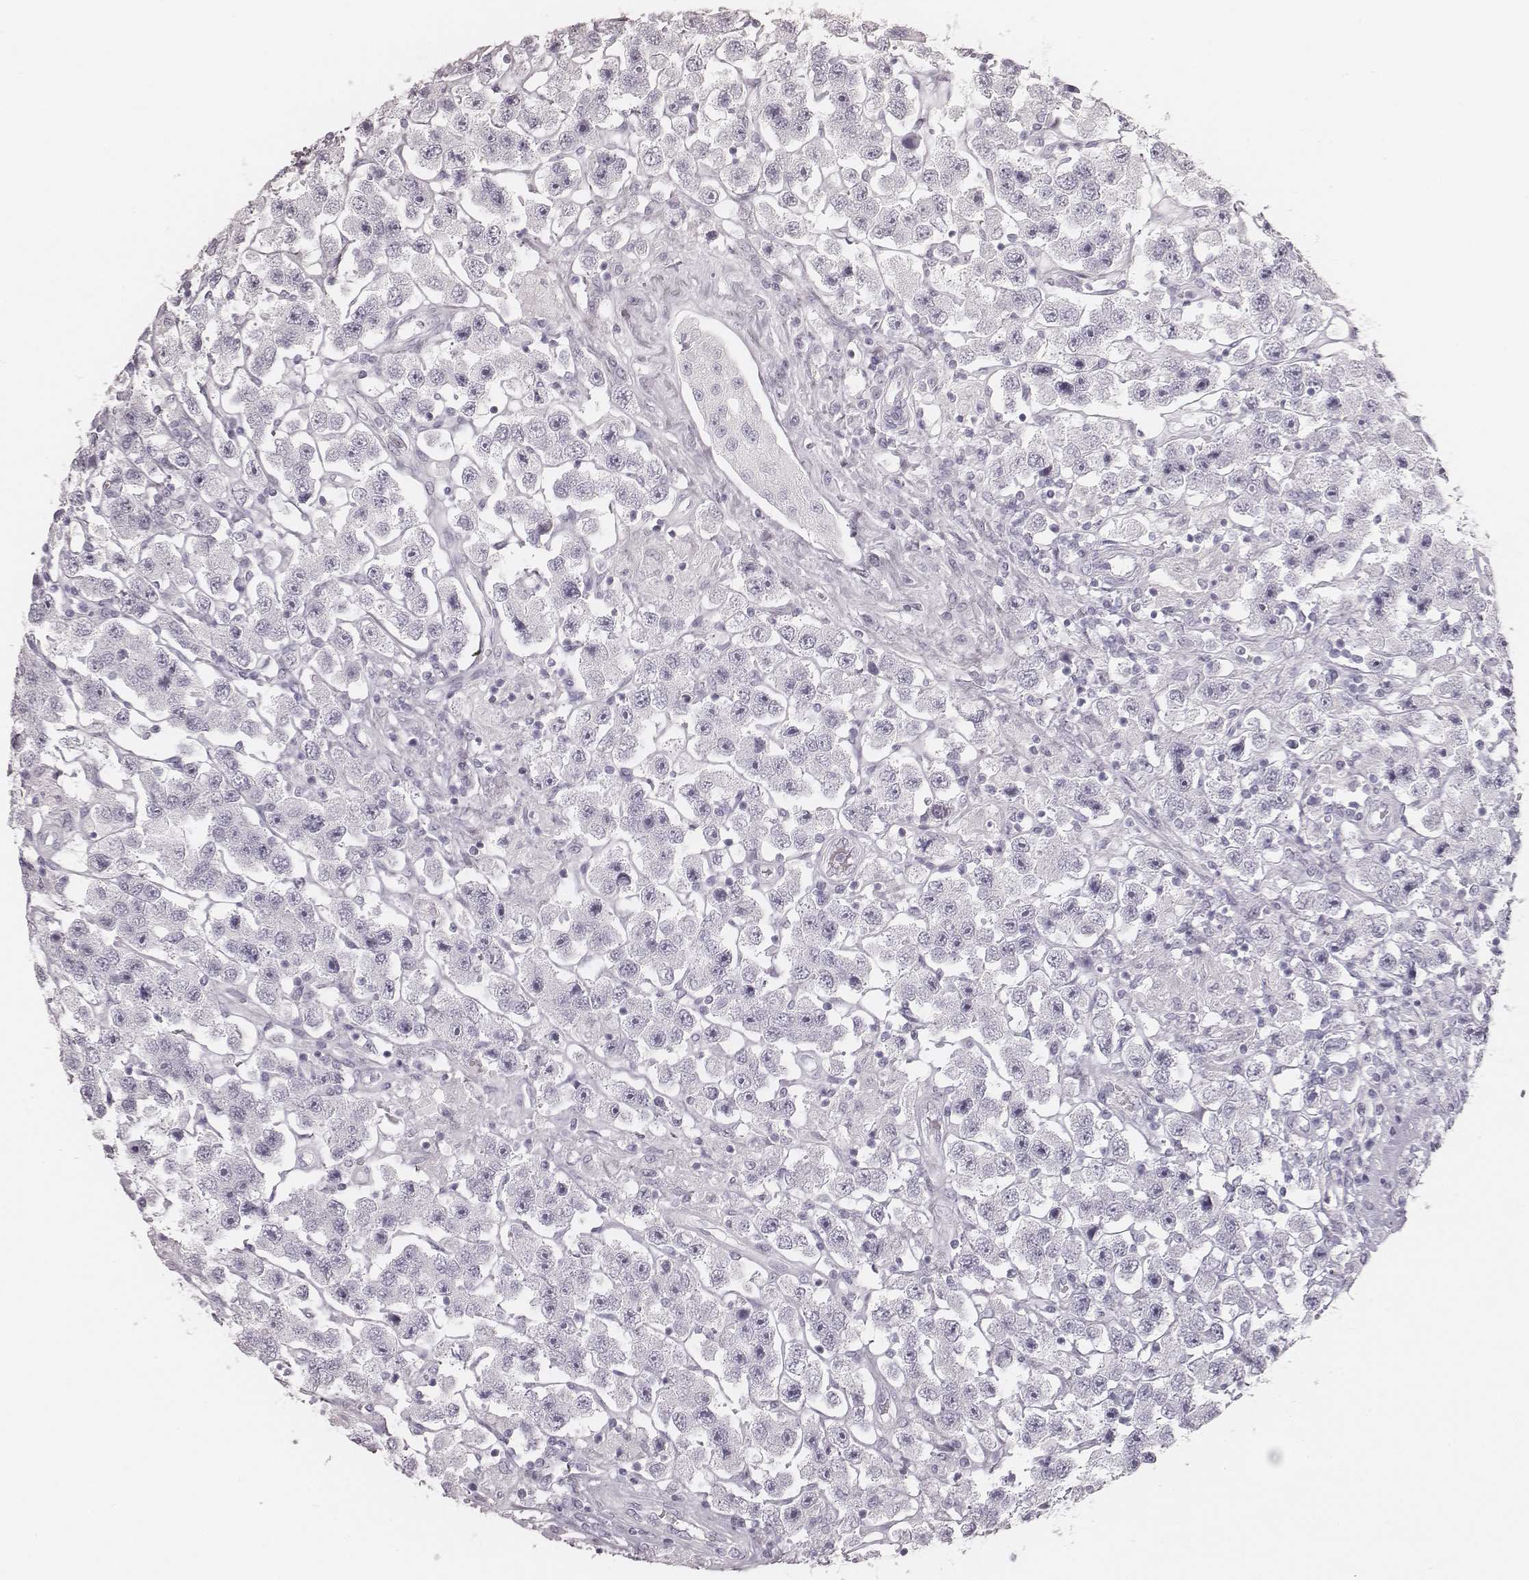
{"staining": {"intensity": "negative", "quantity": "none", "location": "none"}, "tissue": "testis cancer", "cell_type": "Tumor cells", "image_type": "cancer", "snomed": [{"axis": "morphology", "description": "Seminoma, NOS"}, {"axis": "topography", "description": "Testis"}], "caption": "Immunohistochemistry (IHC) of human testis cancer (seminoma) demonstrates no expression in tumor cells.", "gene": "KRT34", "patient": {"sex": "male", "age": 45}}